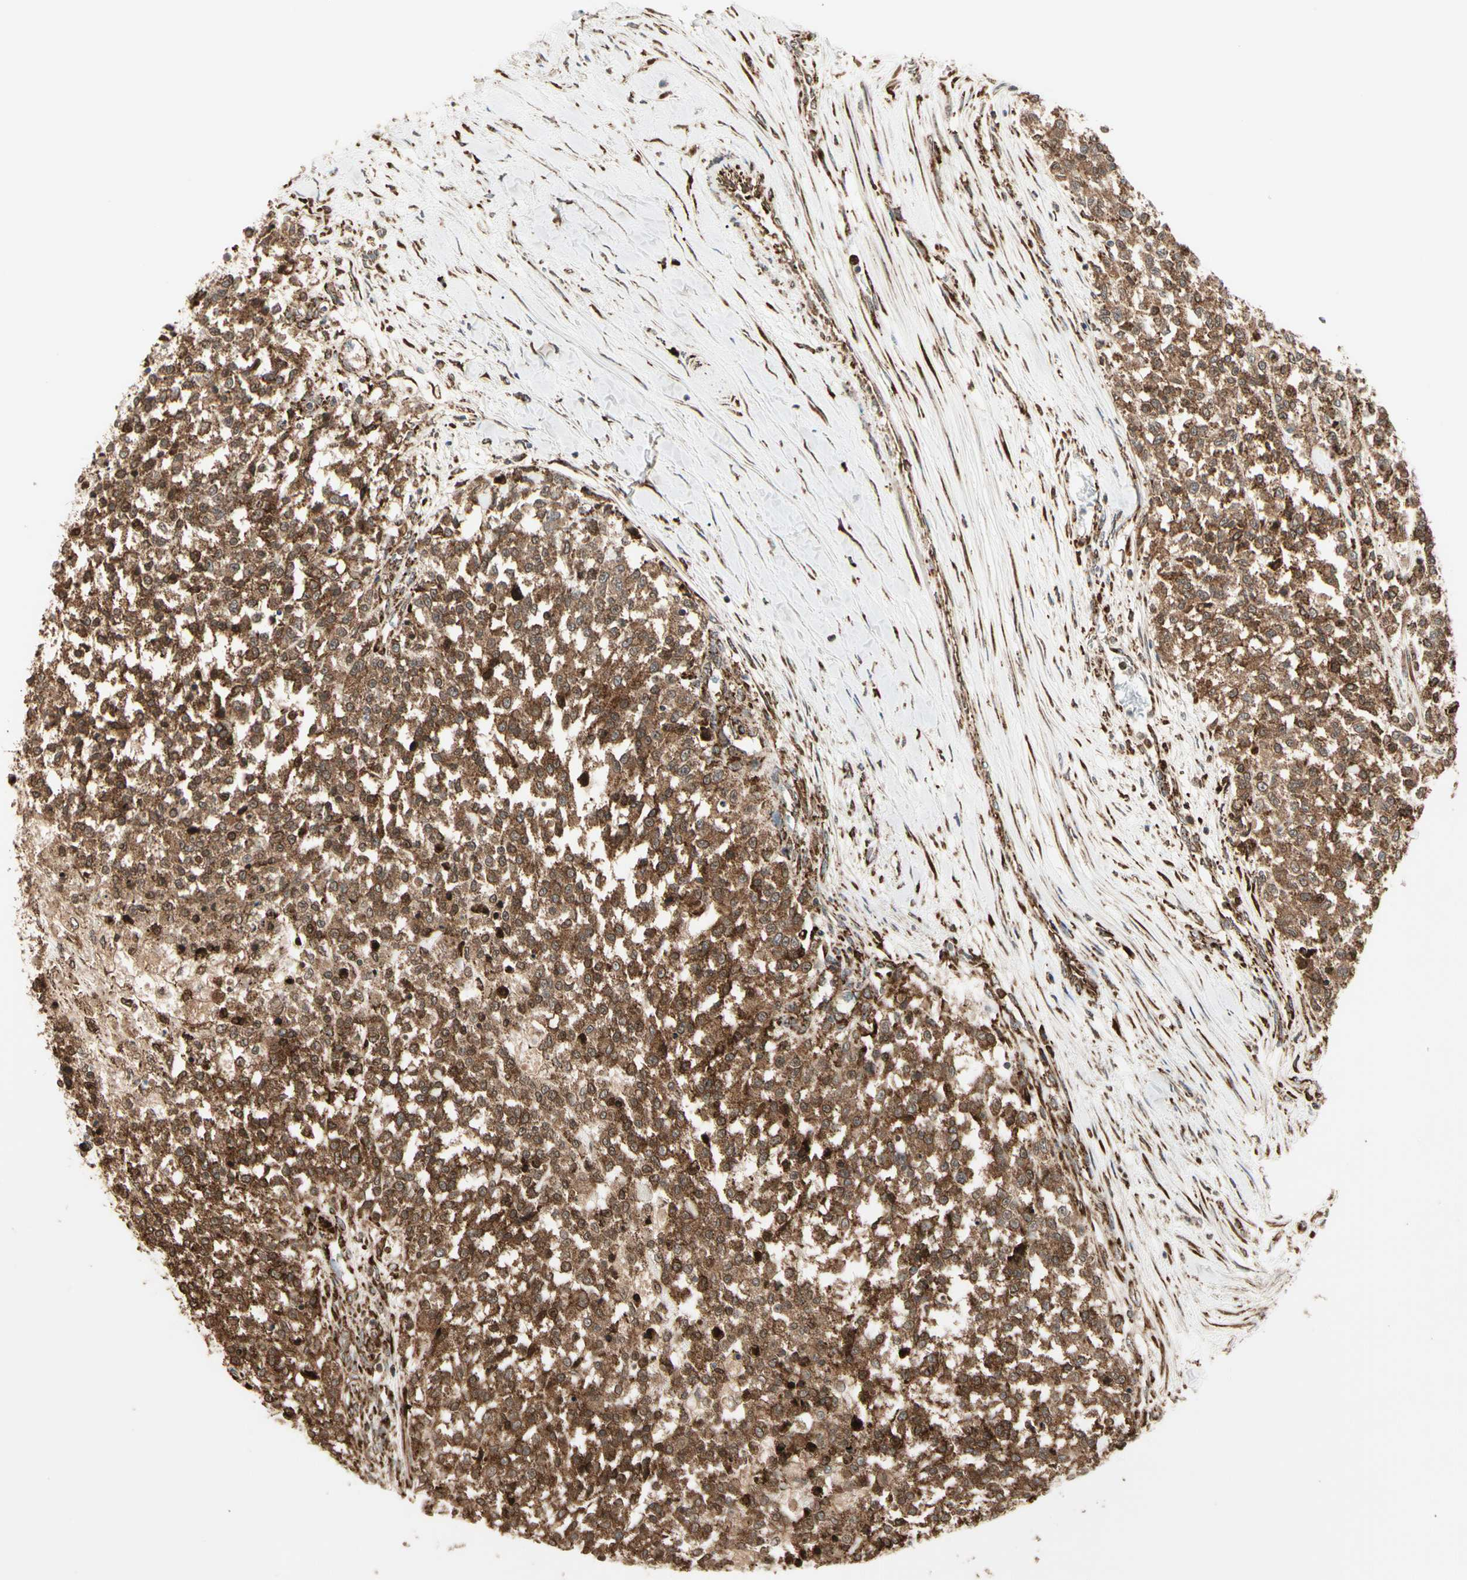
{"staining": {"intensity": "strong", "quantity": ">75%", "location": "cytoplasmic/membranous"}, "tissue": "testis cancer", "cell_type": "Tumor cells", "image_type": "cancer", "snomed": [{"axis": "morphology", "description": "Seminoma, NOS"}, {"axis": "topography", "description": "Testis"}], "caption": "An IHC photomicrograph of tumor tissue is shown. Protein staining in brown highlights strong cytoplasmic/membranous positivity in testis cancer within tumor cells.", "gene": "HSP90B1", "patient": {"sex": "male", "age": 59}}